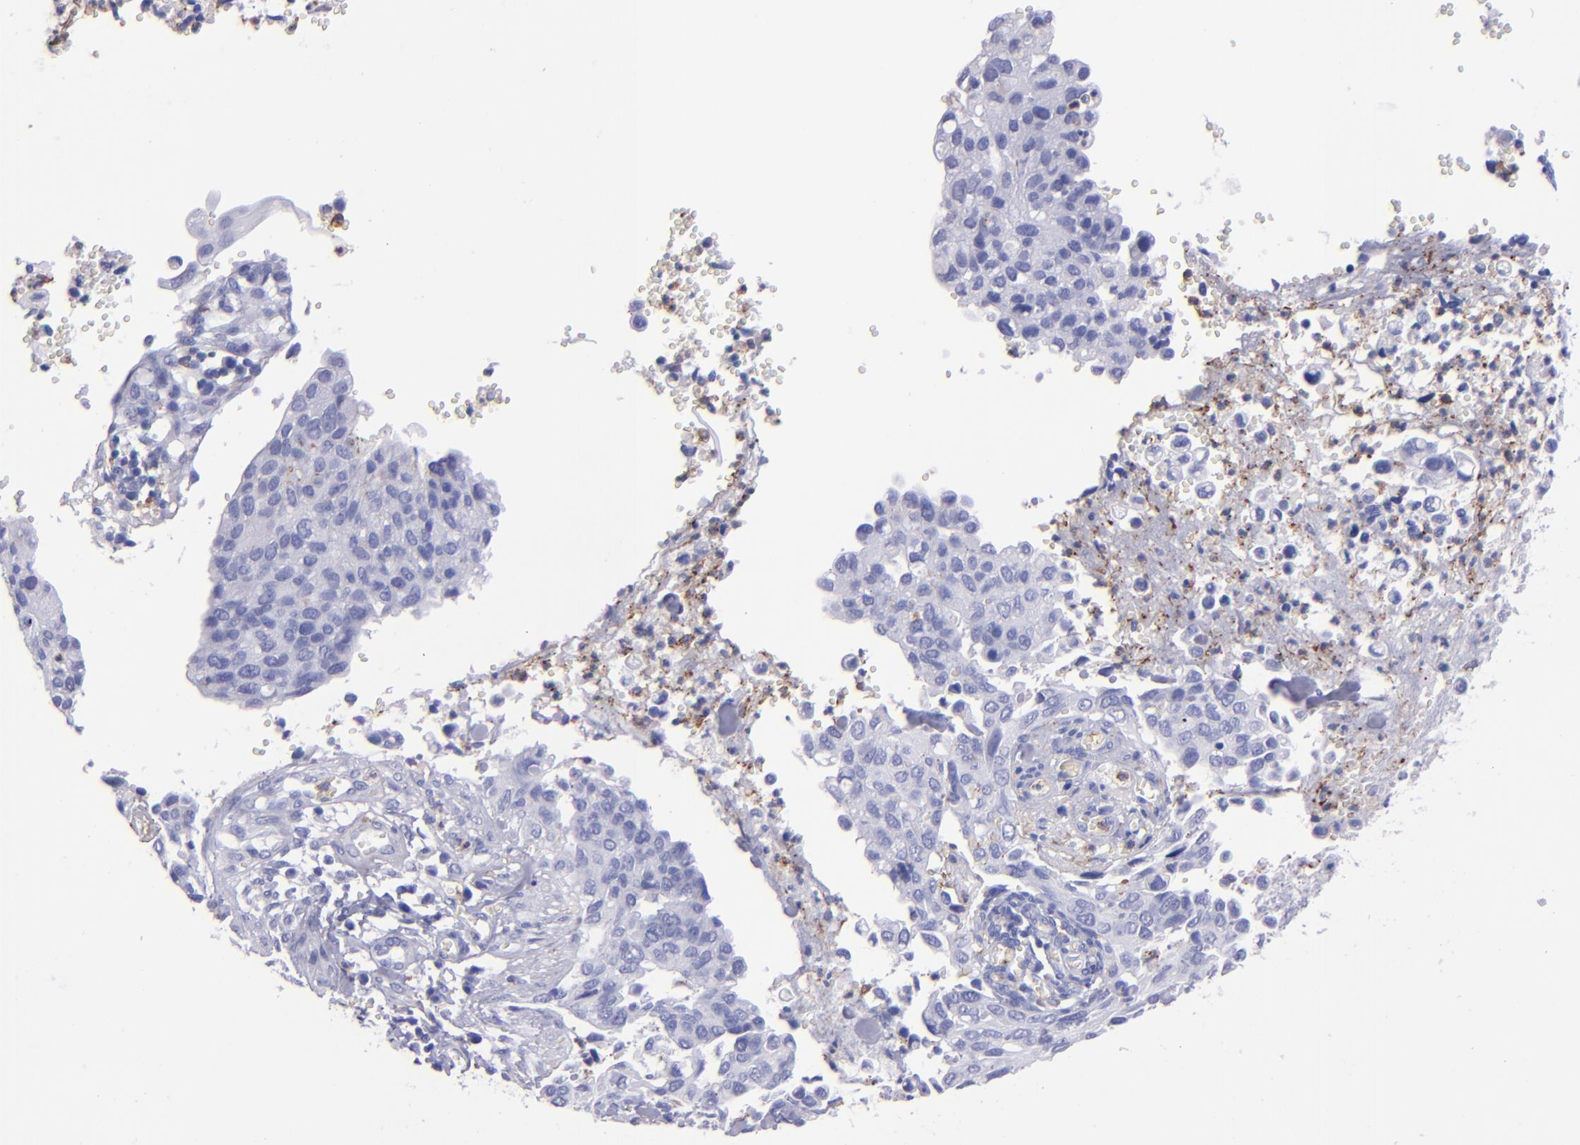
{"staining": {"intensity": "negative", "quantity": "none", "location": "none"}, "tissue": "cervical cancer", "cell_type": "Tumor cells", "image_type": "cancer", "snomed": [{"axis": "morphology", "description": "Normal tissue, NOS"}, {"axis": "morphology", "description": "Squamous cell carcinoma, NOS"}, {"axis": "topography", "description": "Cervix"}], "caption": "Immunohistochemistry (IHC) of human squamous cell carcinoma (cervical) shows no expression in tumor cells.", "gene": "CR1", "patient": {"sex": "female", "age": 45}}